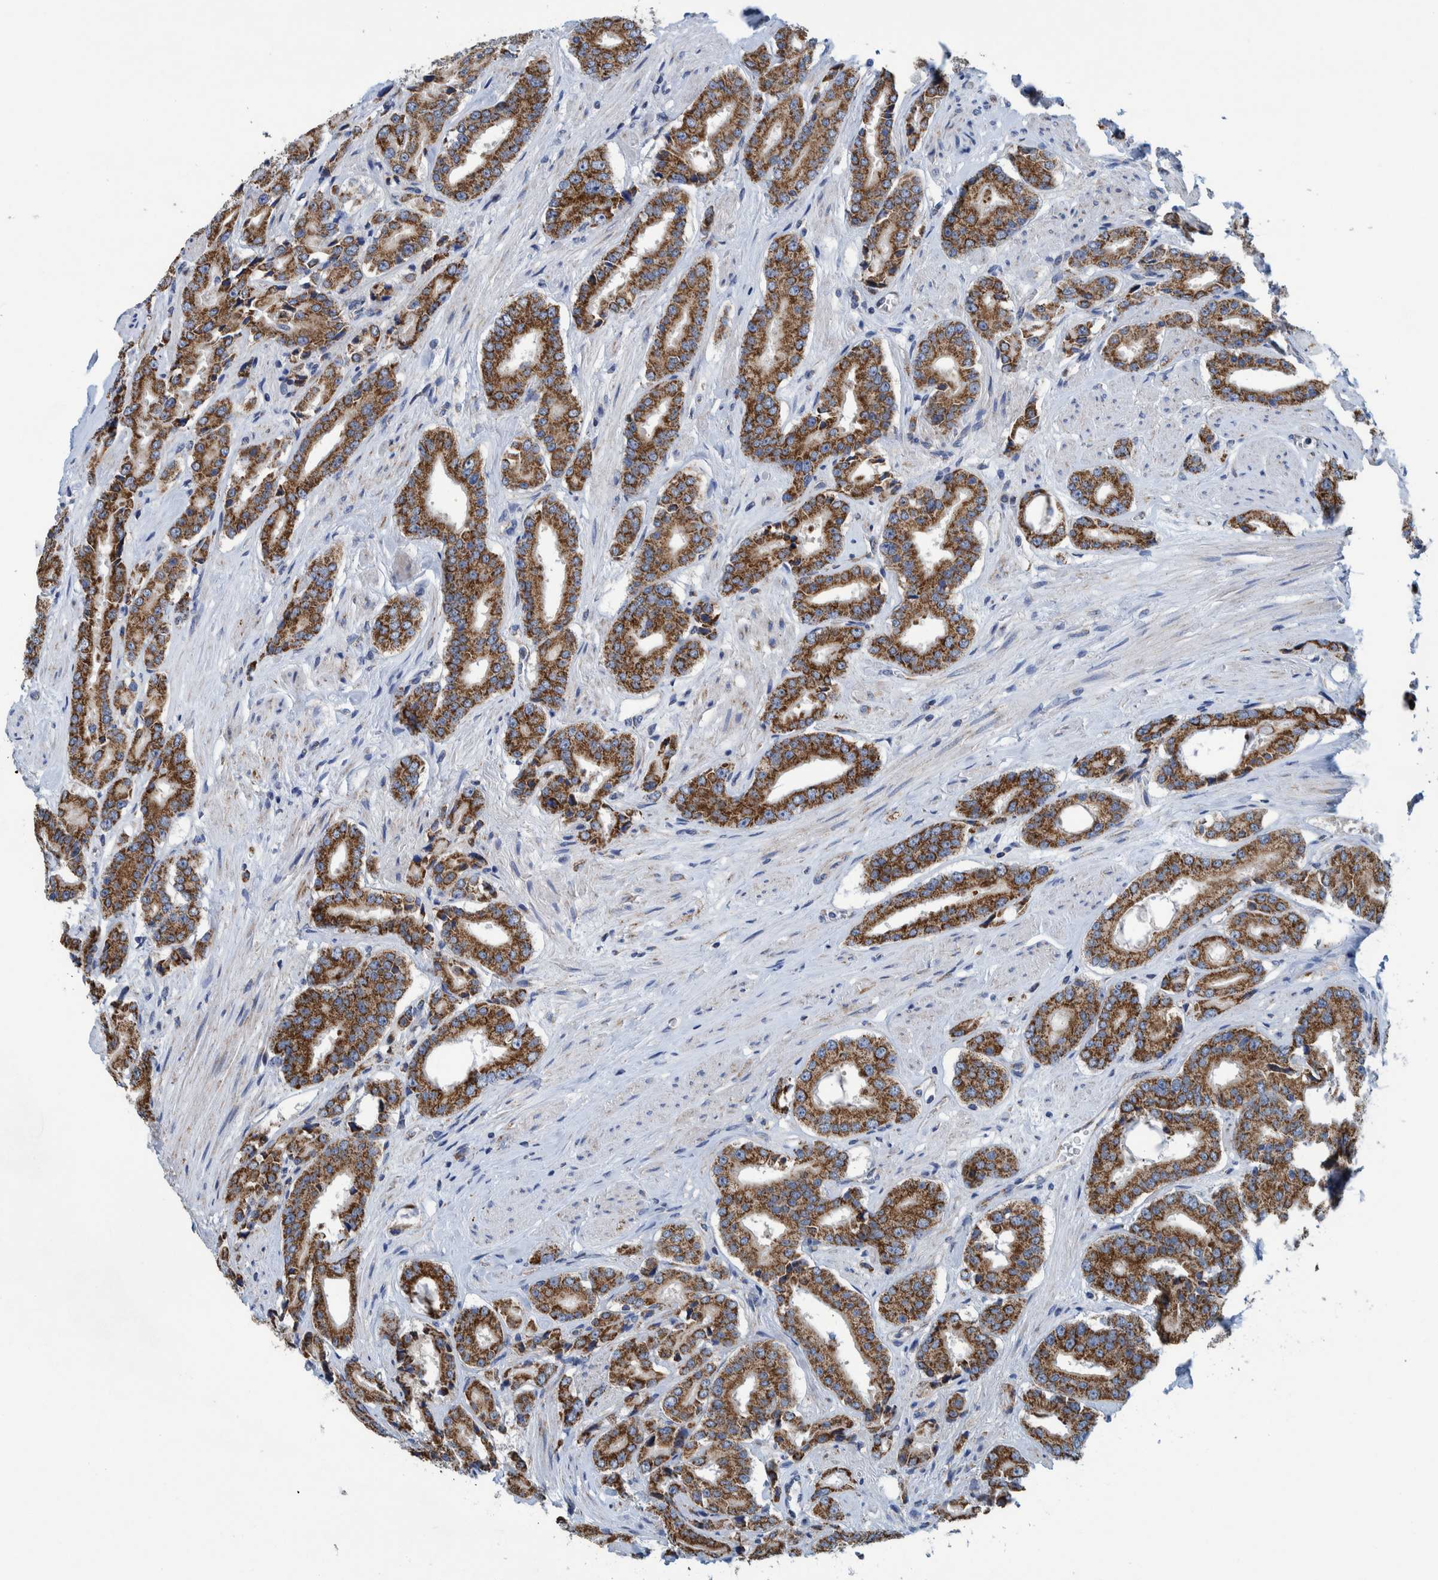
{"staining": {"intensity": "strong", "quantity": ">75%", "location": "cytoplasmic/membranous"}, "tissue": "prostate cancer", "cell_type": "Tumor cells", "image_type": "cancer", "snomed": [{"axis": "morphology", "description": "Adenocarcinoma, High grade"}, {"axis": "topography", "description": "Prostate"}], "caption": "There is high levels of strong cytoplasmic/membranous staining in tumor cells of adenocarcinoma (high-grade) (prostate), as demonstrated by immunohistochemical staining (brown color).", "gene": "MRPS7", "patient": {"sex": "male", "age": 71}}